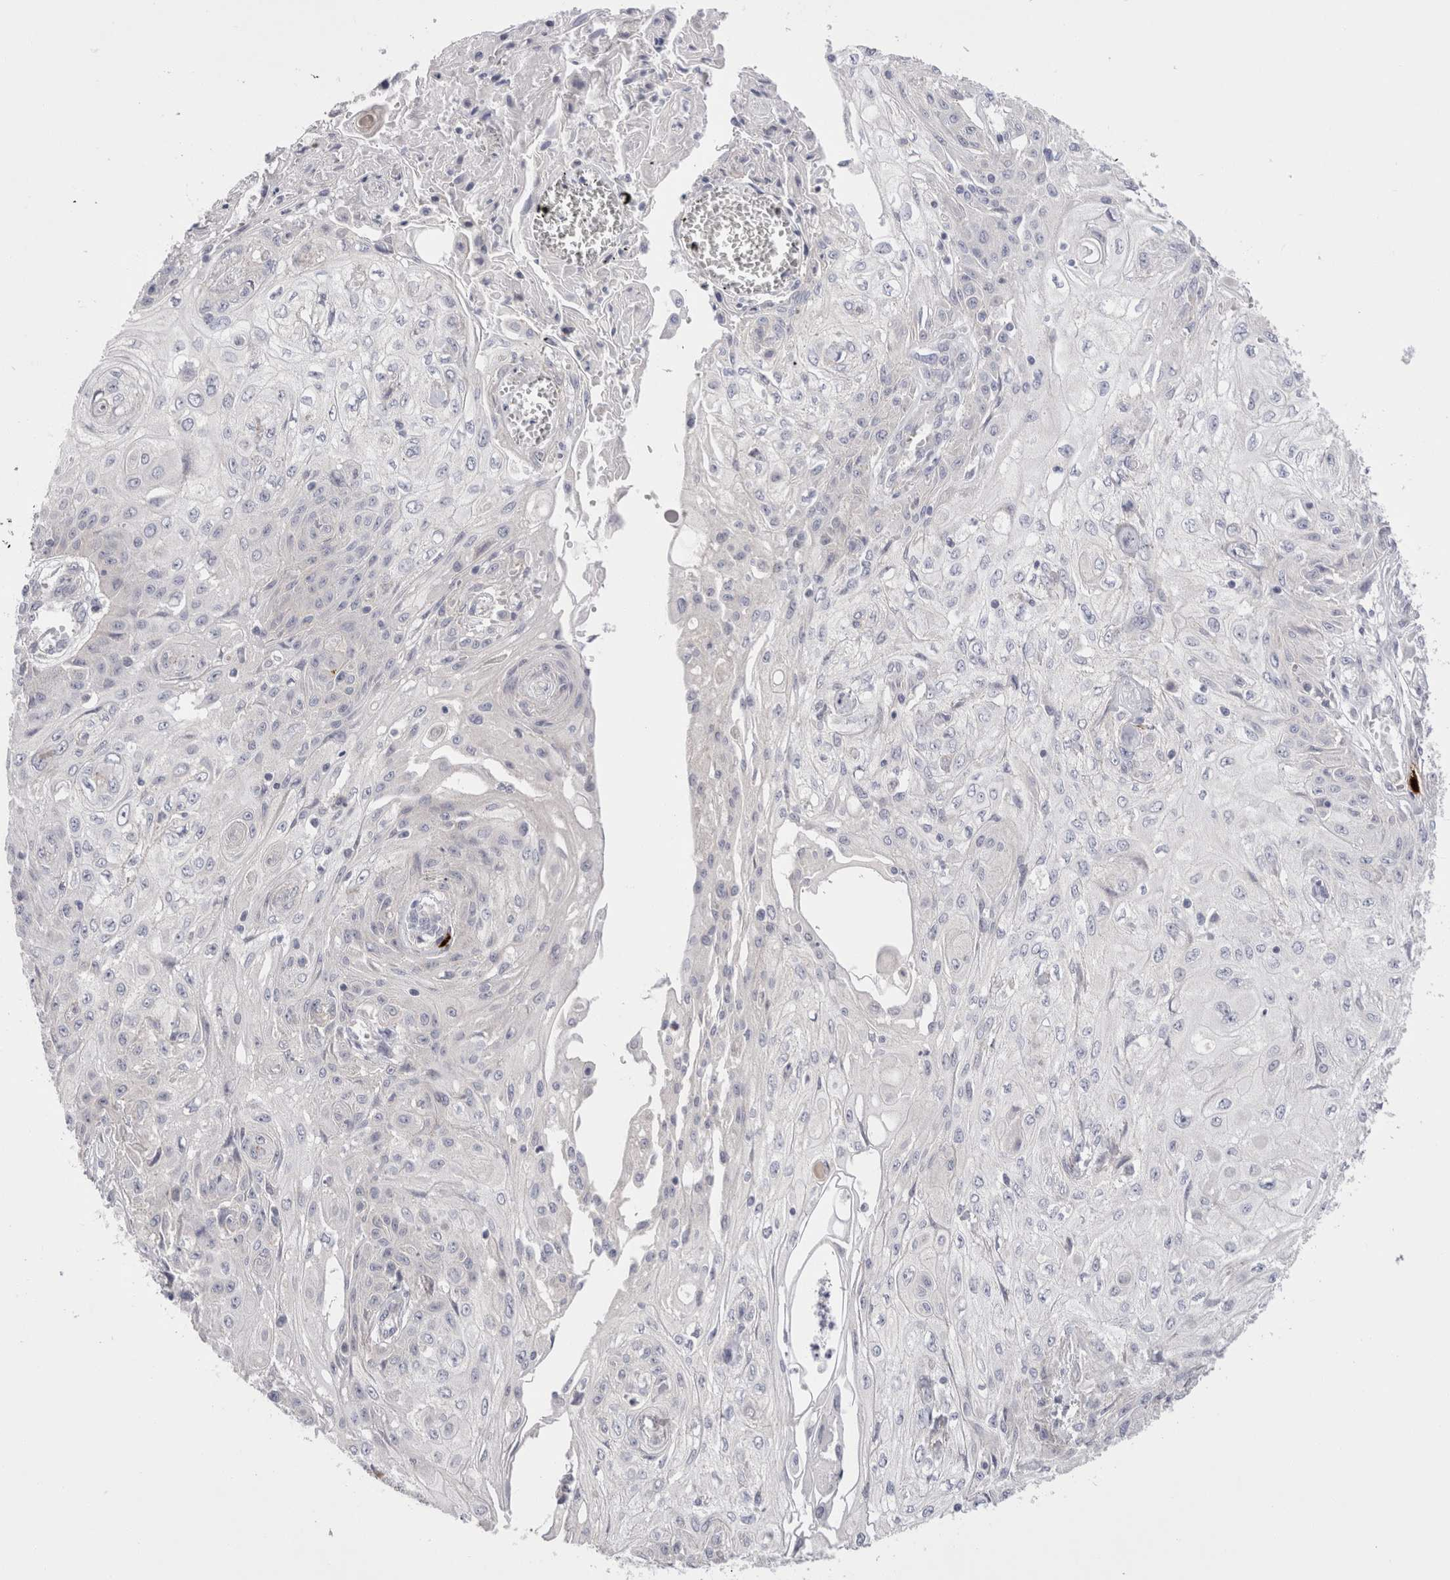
{"staining": {"intensity": "negative", "quantity": "none", "location": "none"}, "tissue": "skin cancer", "cell_type": "Tumor cells", "image_type": "cancer", "snomed": [{"axis": "morphology", "description": "Squamous cell carcinoma, NOS"}, {"axis": "morphology", "description": "Squamous cell carcinoma, metastatic, NOS"}, {"axis": "topography", "description": "Skin"}, {"axis": "topography", "description": "Lymph node"}], "caption": "Immunohistochemistry (IHC) micrograph of neoplastic tissue: human skin metastatic squamous cell carcinoma stained with DAB (3,3'-diaminobenzidine) displays no significant protein expression in tumor cells.", "gene": "SPINK2", "patient": {"sex": "male", "age": 75}}